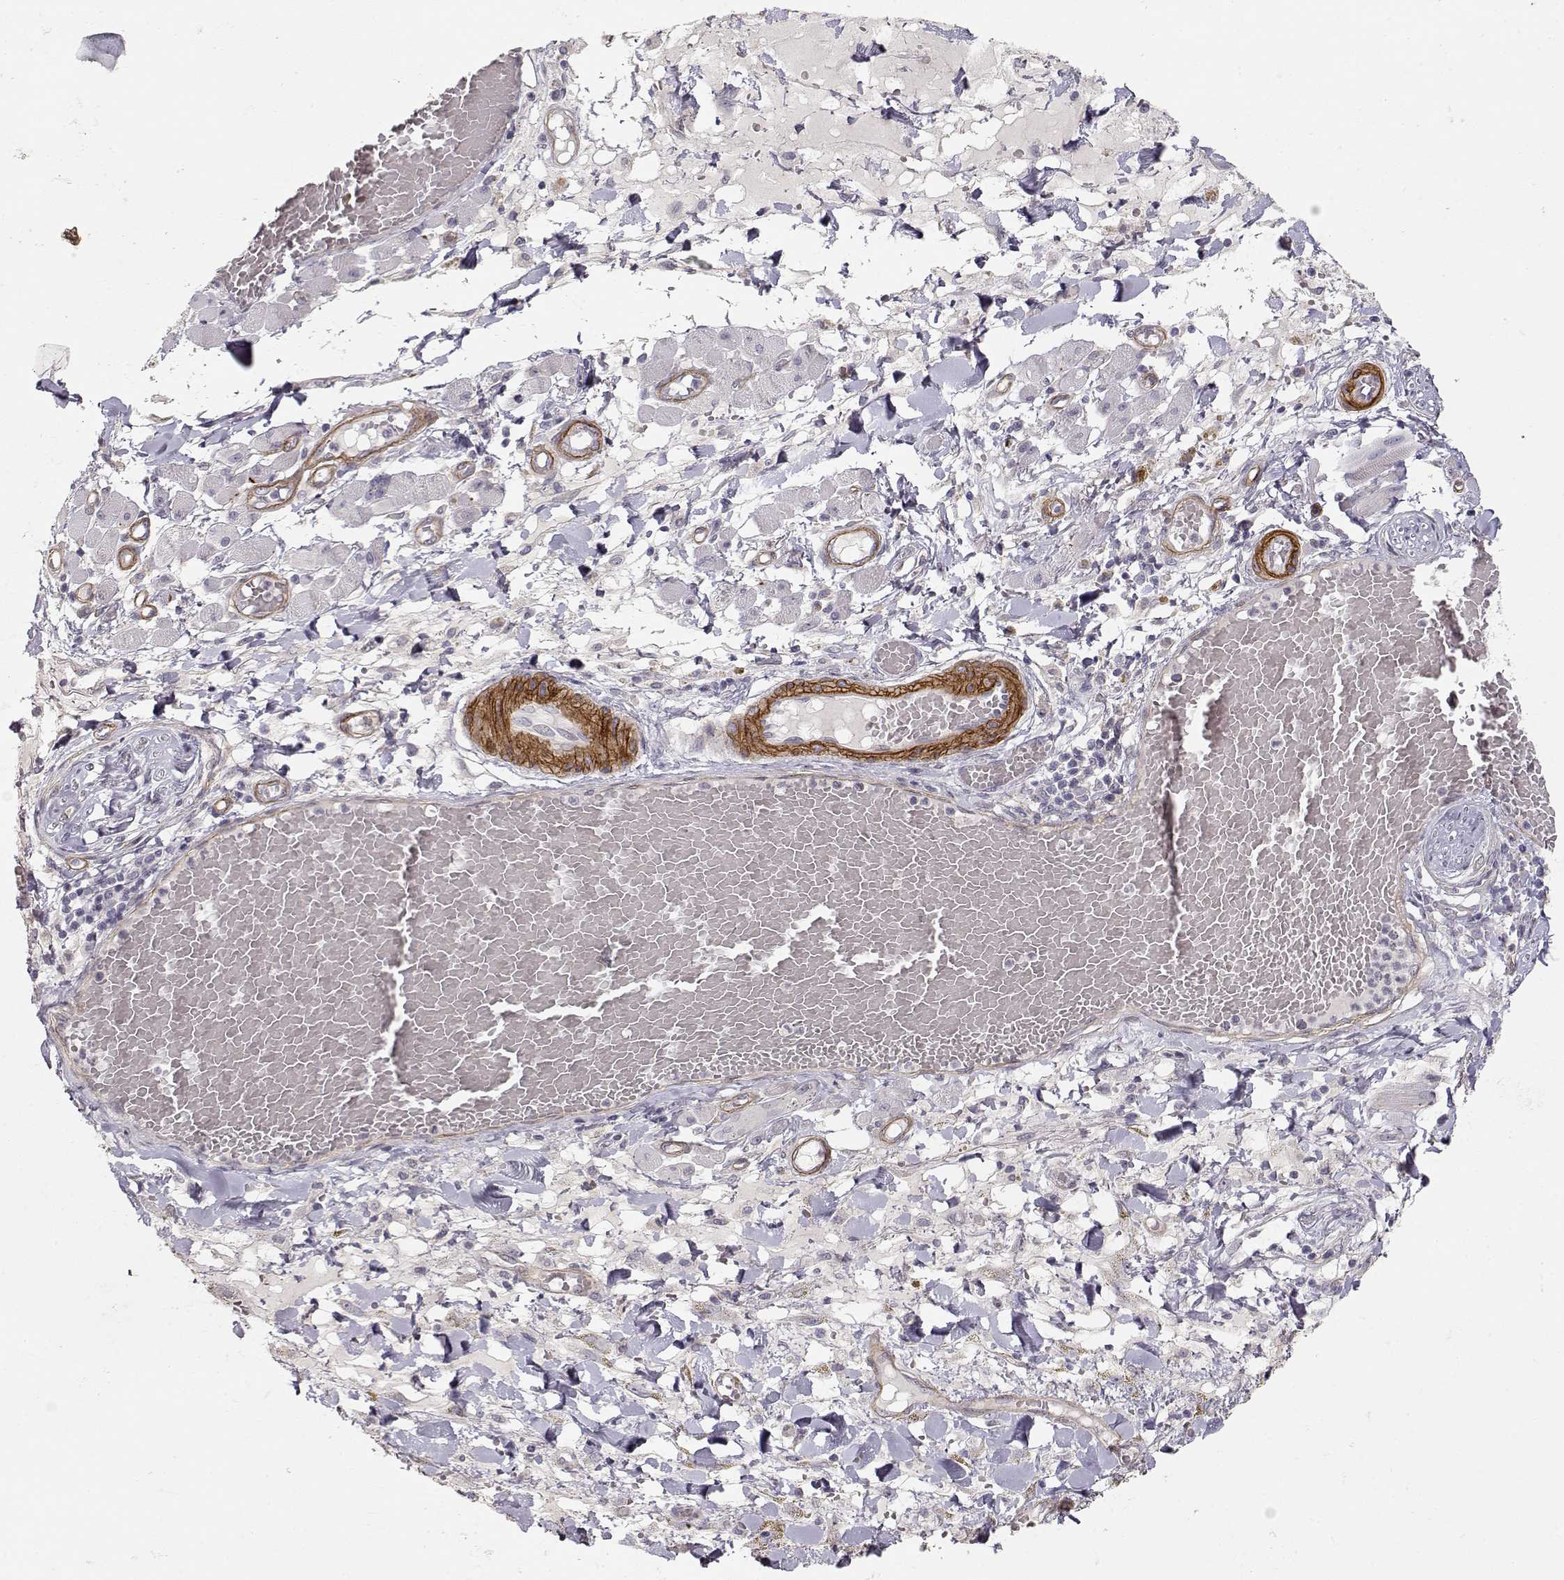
{"staining": {"intensity": "negative", "quantity": "none", "location": "none"}, "tissue": "melanoma", "cell_type": "Tumor cells", "image_type": "cancer", "snomed": [{"axis": "morphology", "description": "Malignant melanoma, NOS"}, {"axis": "topography", "description": "Skin"}], "caption": "DAB (3,3'-diaminobenzidine) immunohistochemical staining of human malignant melanoma exhibits no significant staining in tumor cells.", "gene": "LAMA5", "patient": {"sex": "female", "age": 91}}